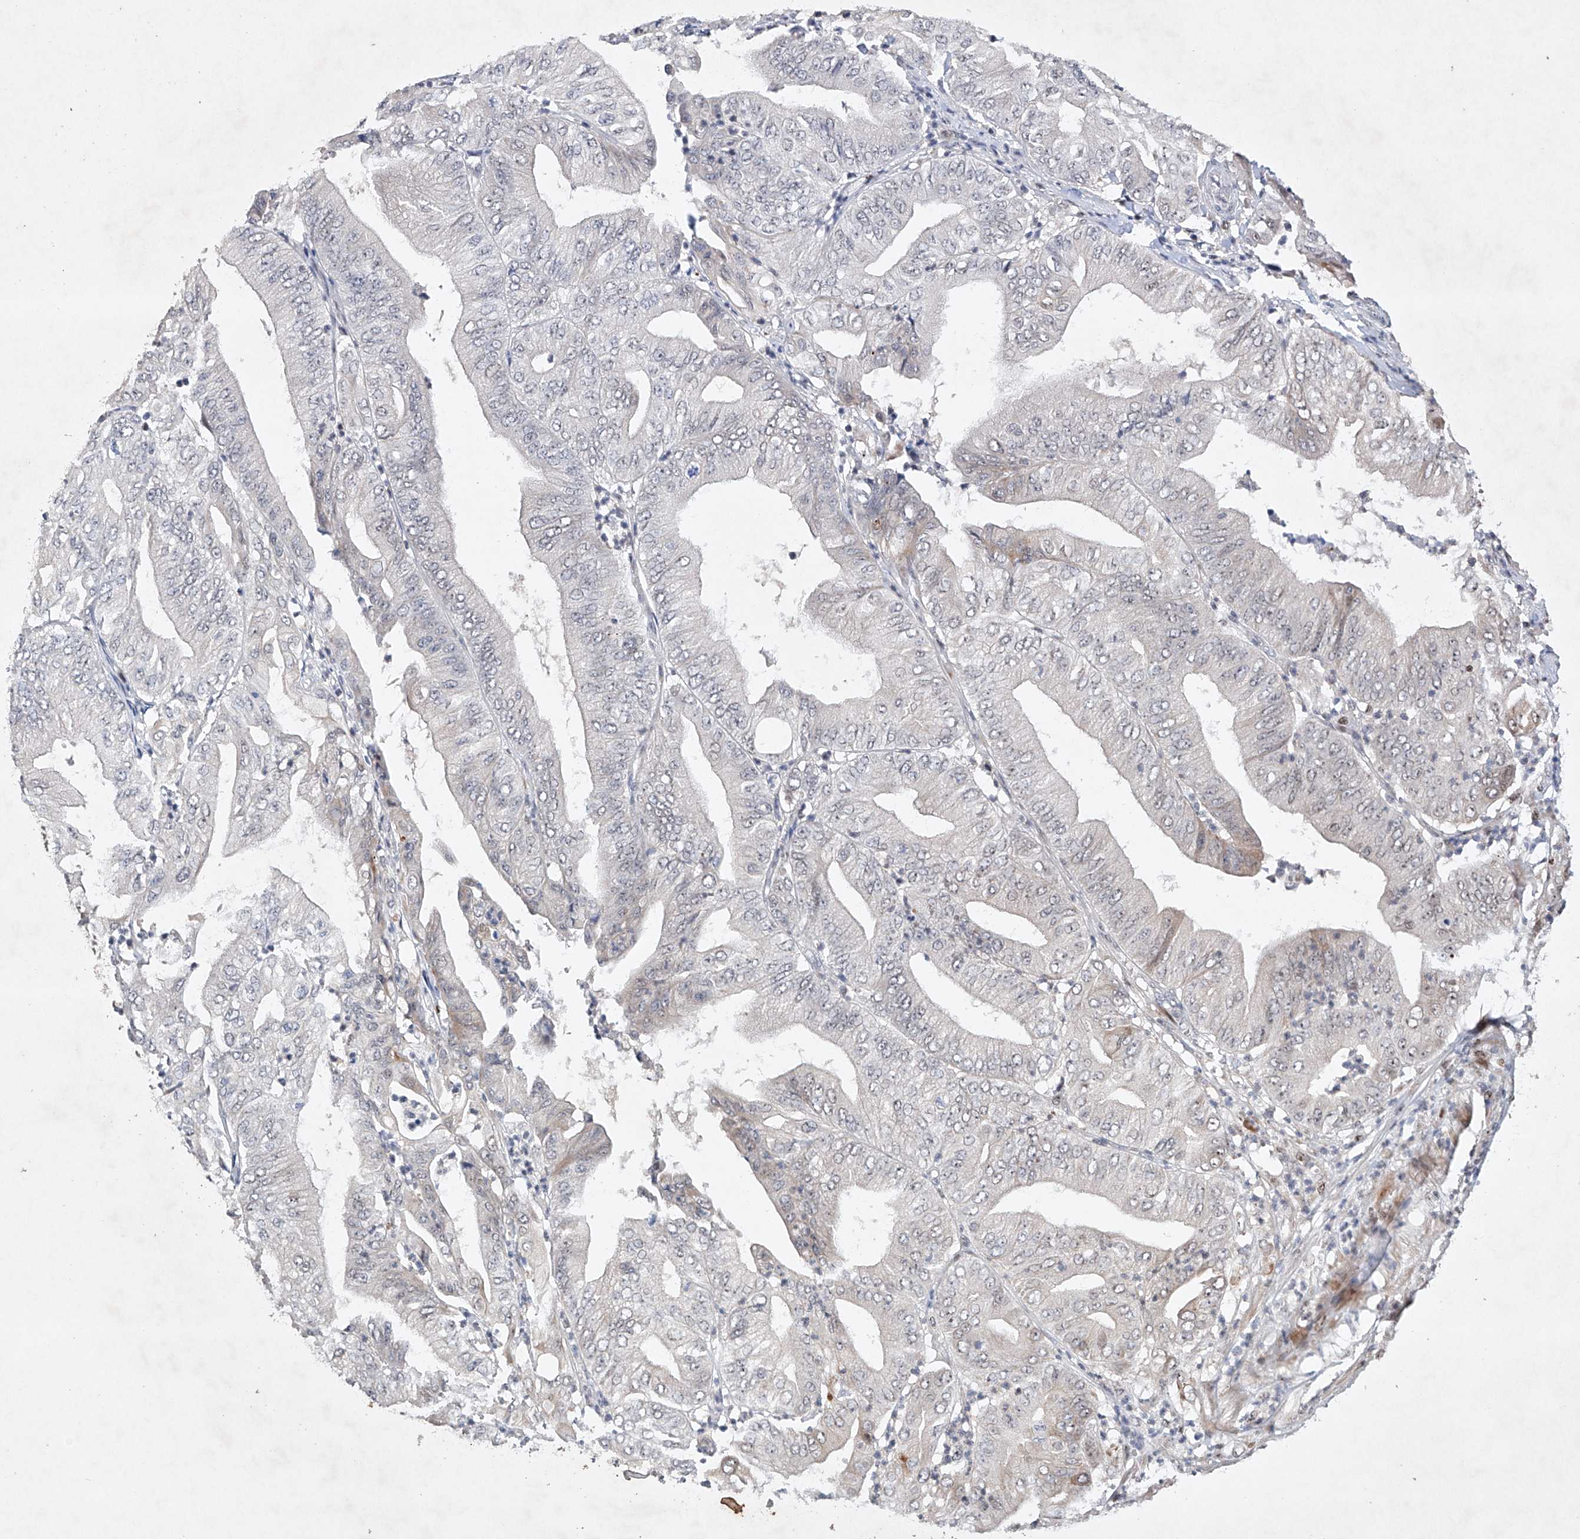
{"staining": {"intensity": "negative", "quantity": "none", "location": "none"}, "tissue": "pancreatic cancer", "cell_type": "Tumor cells", "image_type": "cancer", "snomed": [{"axis": "morphology", "description": "Adenocarcinoma, NOS"}, {"axis": "topography", "description": "Pancreas"}], "caption": "IHC image of neoplastic tissue: adenocarcinoma (pancreatic) stained with DAB reveals no significant protein positivity in tumor cells. (Brightfield microscopy of DAB (3,3'-diaminobenzidine) immunohistochemistry at high magnification).", "gene": "AFG1L", "patient": {"sex": "female", "age": 77}}